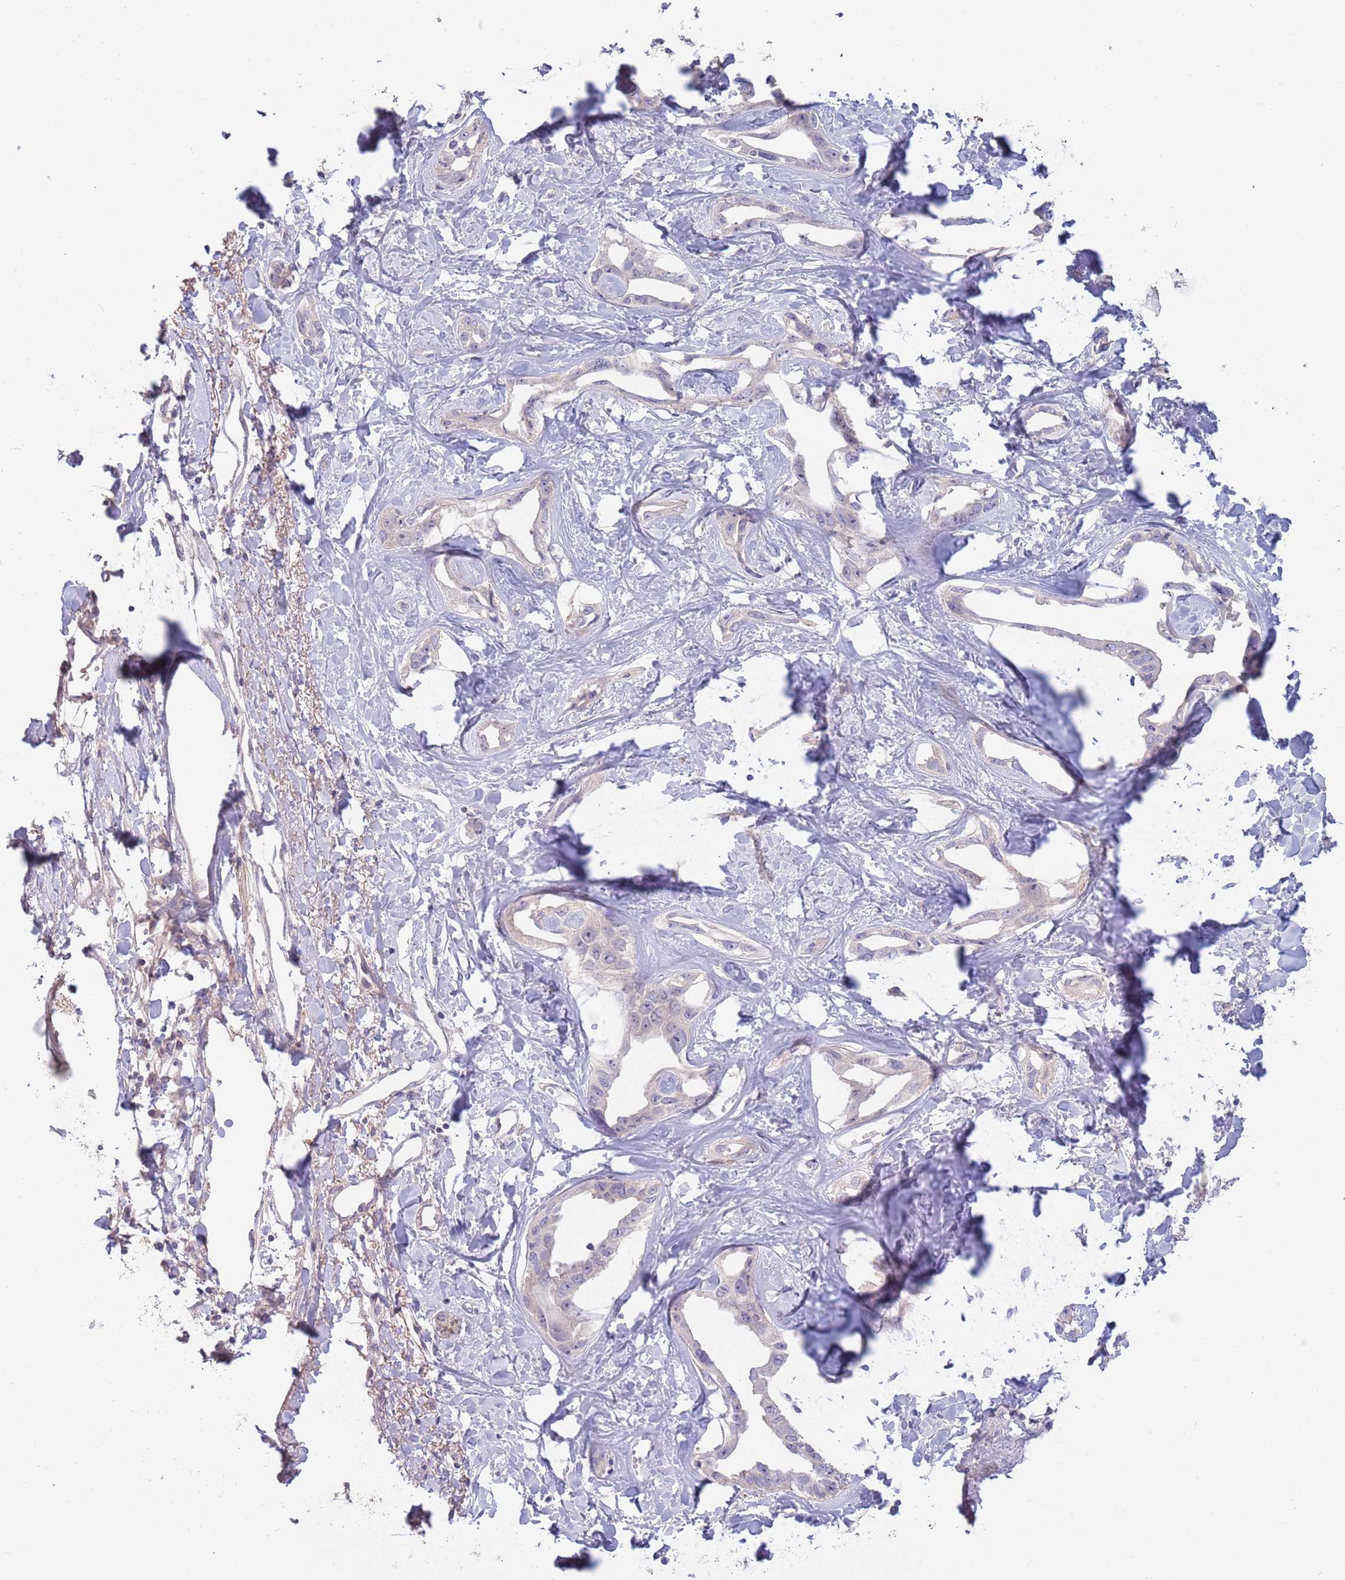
{"staining": {"intensity": "negative", "quantity": "none", "location": "none"}, "tissue": "liver cancer", "cell_type": "Tumor cells", "image_type": "cancer", "snomed": [{"axis": "morphology", "description": "Cholangiocarcinoma"}, {"axis": "topography", "description": "Liver"}], "caption": "Tumor cells show no significant positivity in cholangiocarcinoma (liver).", "gene": "PIMREG", "patient": {"sex": "male", "age": 59}}